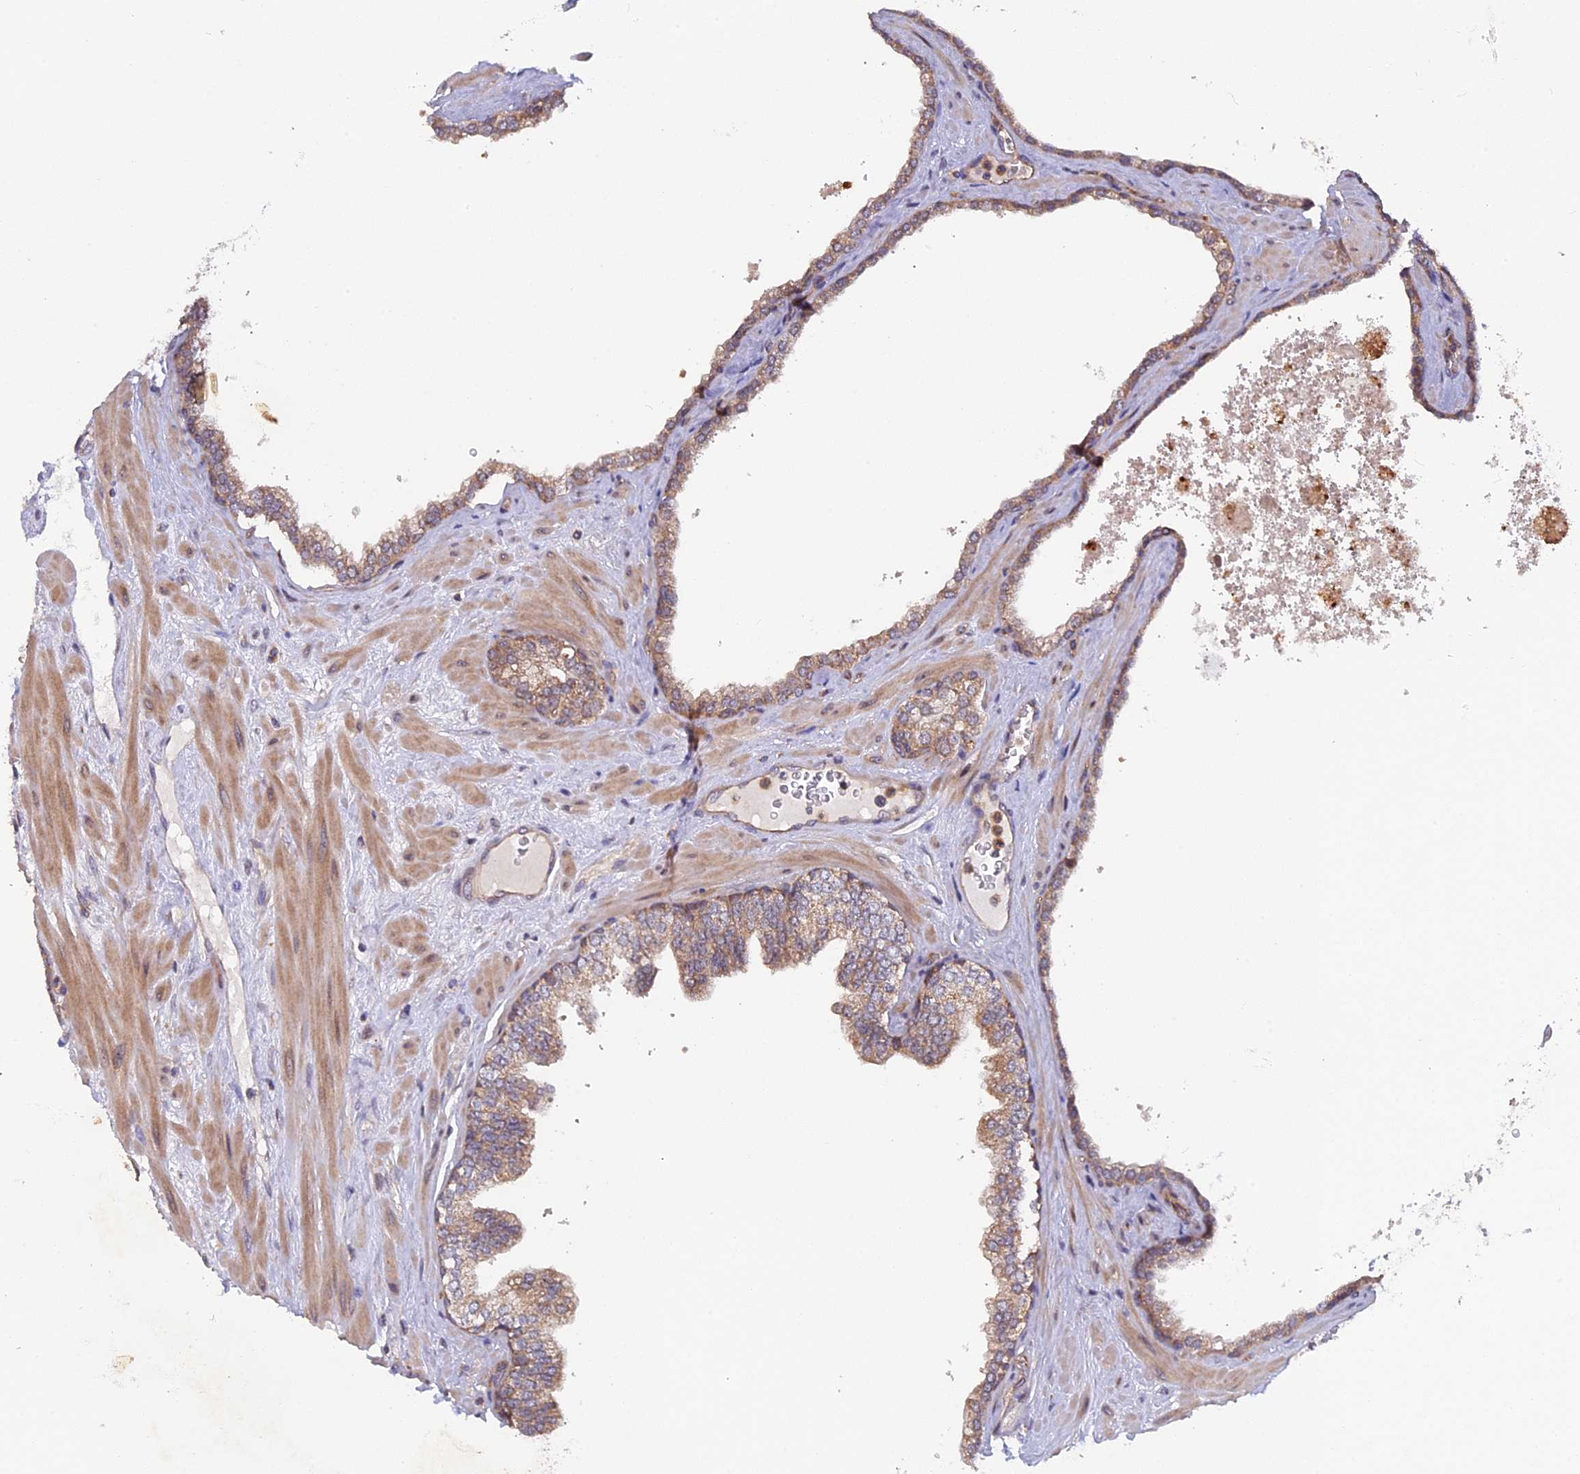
{"staining": {"intensity": "weak", "quantity": ">75%", "location": "cytoplasmic/membranous"}, "tissue": "prostate", "cell_type": "Glandular cells", "image_type": "normal", "snomed": [{"axis": "morphology", "description": "Normal tissue, NOS"}, {"axis": "topography", "description": "Prostate"}], "caption": "The histopathology image shows a brown stain indicating the presence of a protein in the cytoplasmic/membranous of glandular cells in prostate.", "gene": "FERMT1", "patient": {"sex": "male", "age": 60}}